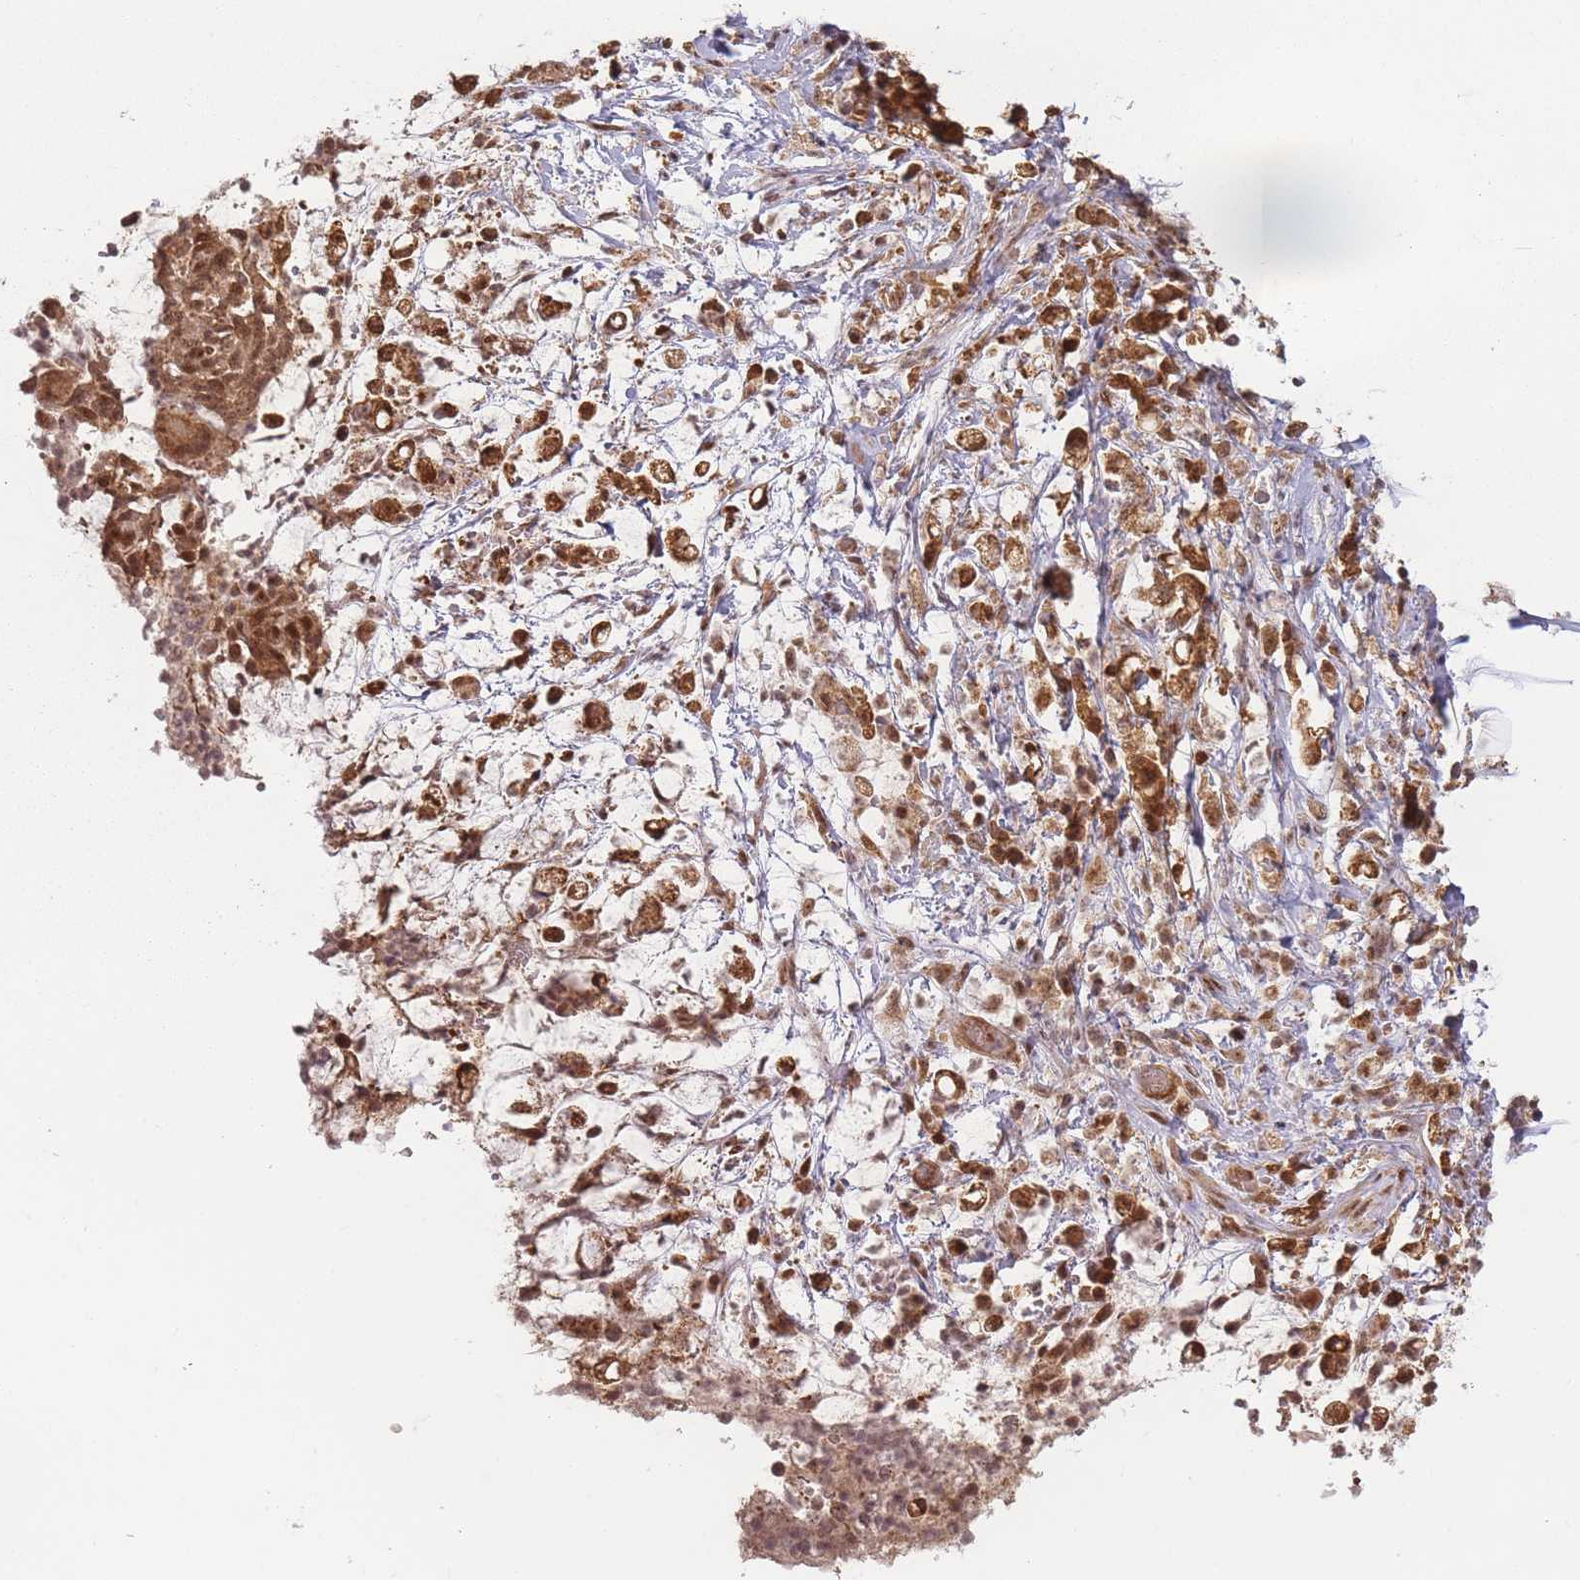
{"staining": {"intensity": "moderate", "quantity": ">75%", "location": "cytoplasmic/membranous,nuclear"}, "tissue": "stomach cancer", "cell_type": "Tumor cells", "image_type": "cancer", "snomed": [{"axis": "morphology", "description": "Adenocarcinoma, NOS"}, {"axis": "topography", "description": "Stomach"}], "caption": "The image demonstrates a brown stain indicating the presence of a protein in the cytoplasmic/membranous and nuclear of tumor cells in stomach cancer (adenocarcinoma). (brown staining indicates protein expression, while blue staining denotes nuclei).", "gene": "ZNF497", "patient": {"sex": "female", "age": 60}}